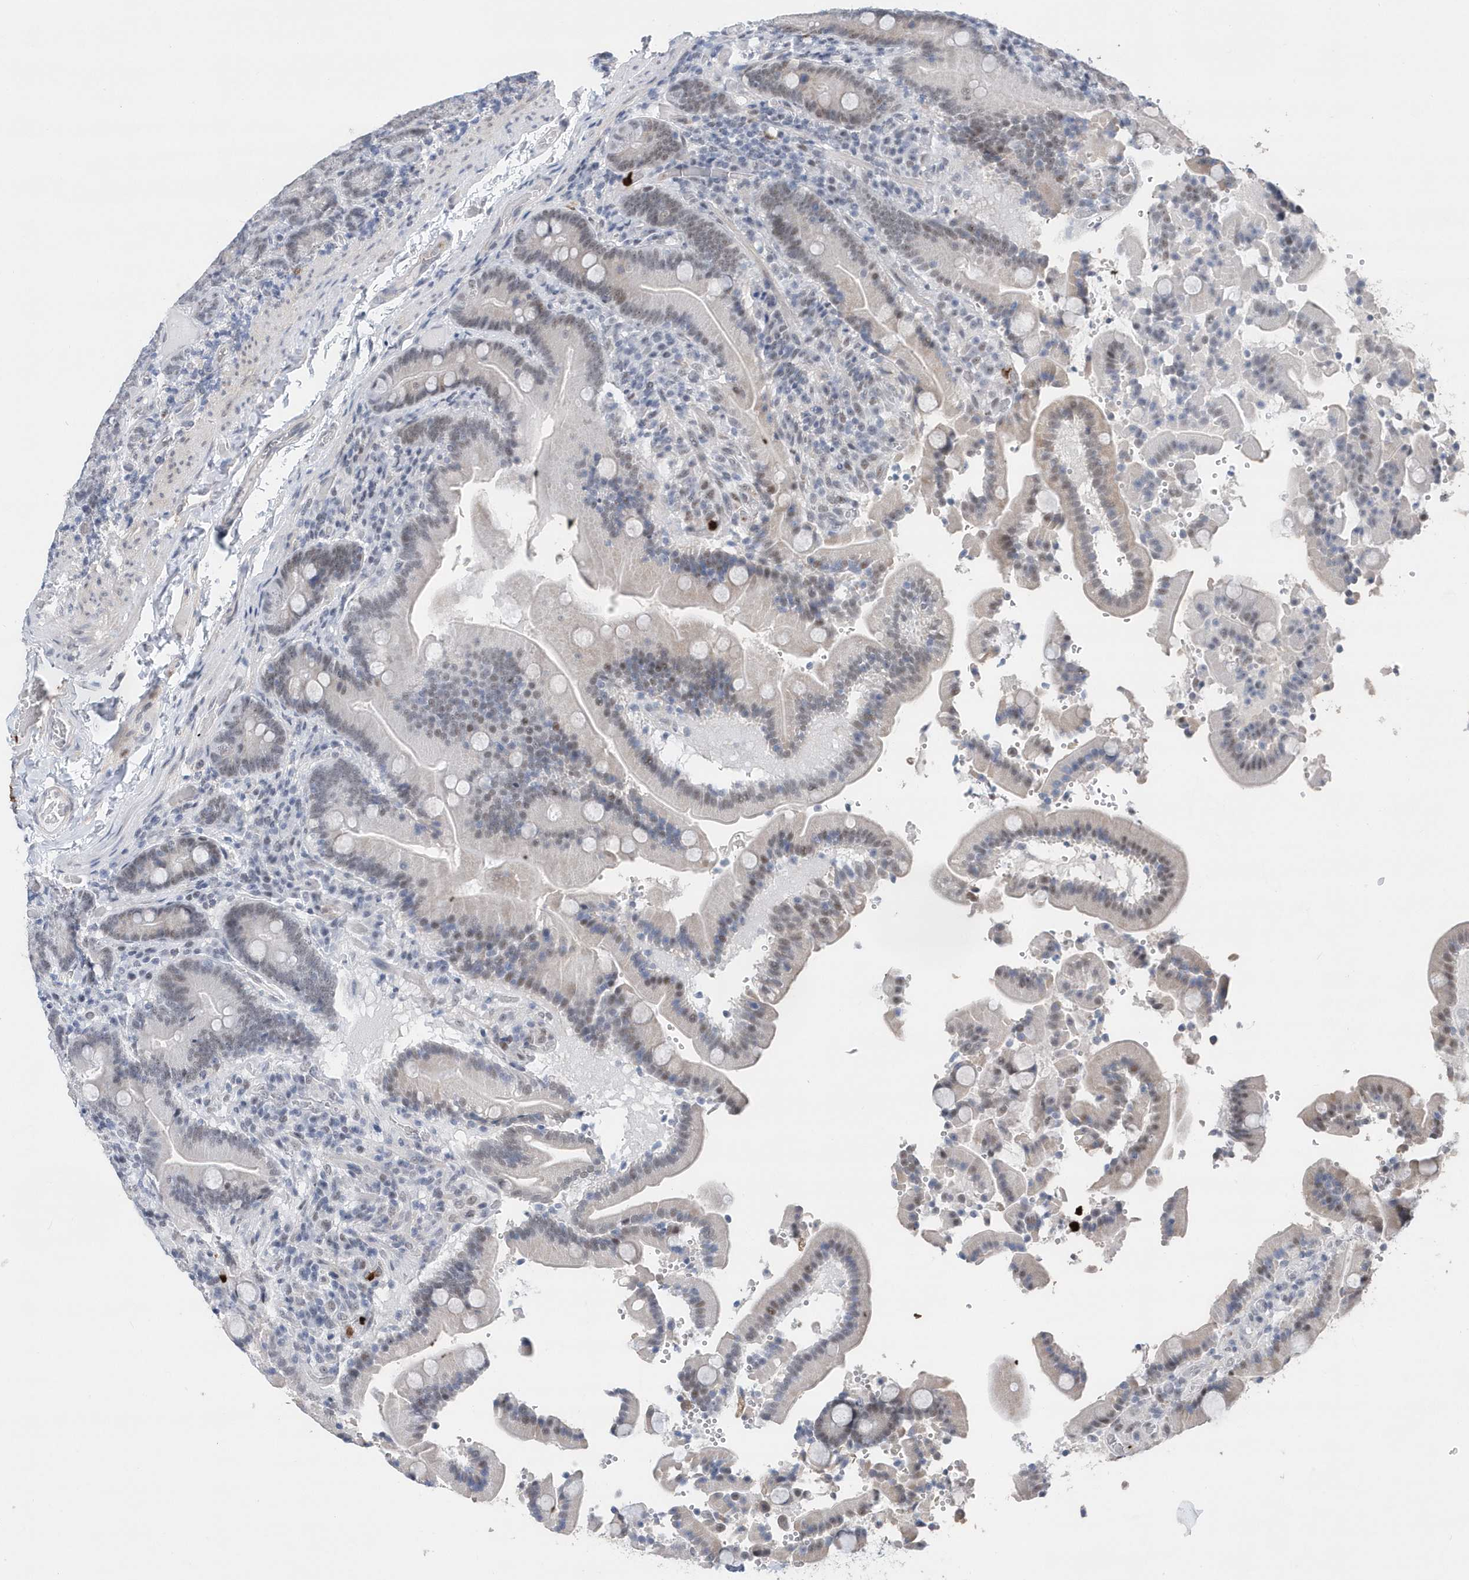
{"staining": {"intensity": "weak", "quantity": "<25%", "location": "nuclear"}, "tissue": "duodenum", "cell_type": "Glandular cells", "image_type": "normal", "snomed": [{"axis": "morphology", "description": "Normal tissue, NOS"}, {"axis": "topography", "description": "Duodenum"}], "caption": "This histopathology image is of benign duodenum stained with IHC to label a protein in brown with the nuclei are counter-stained blue. There is no expression in glandular cells.", "gene": "RPP30", "patient": {"sex": "female", "age": 62}}